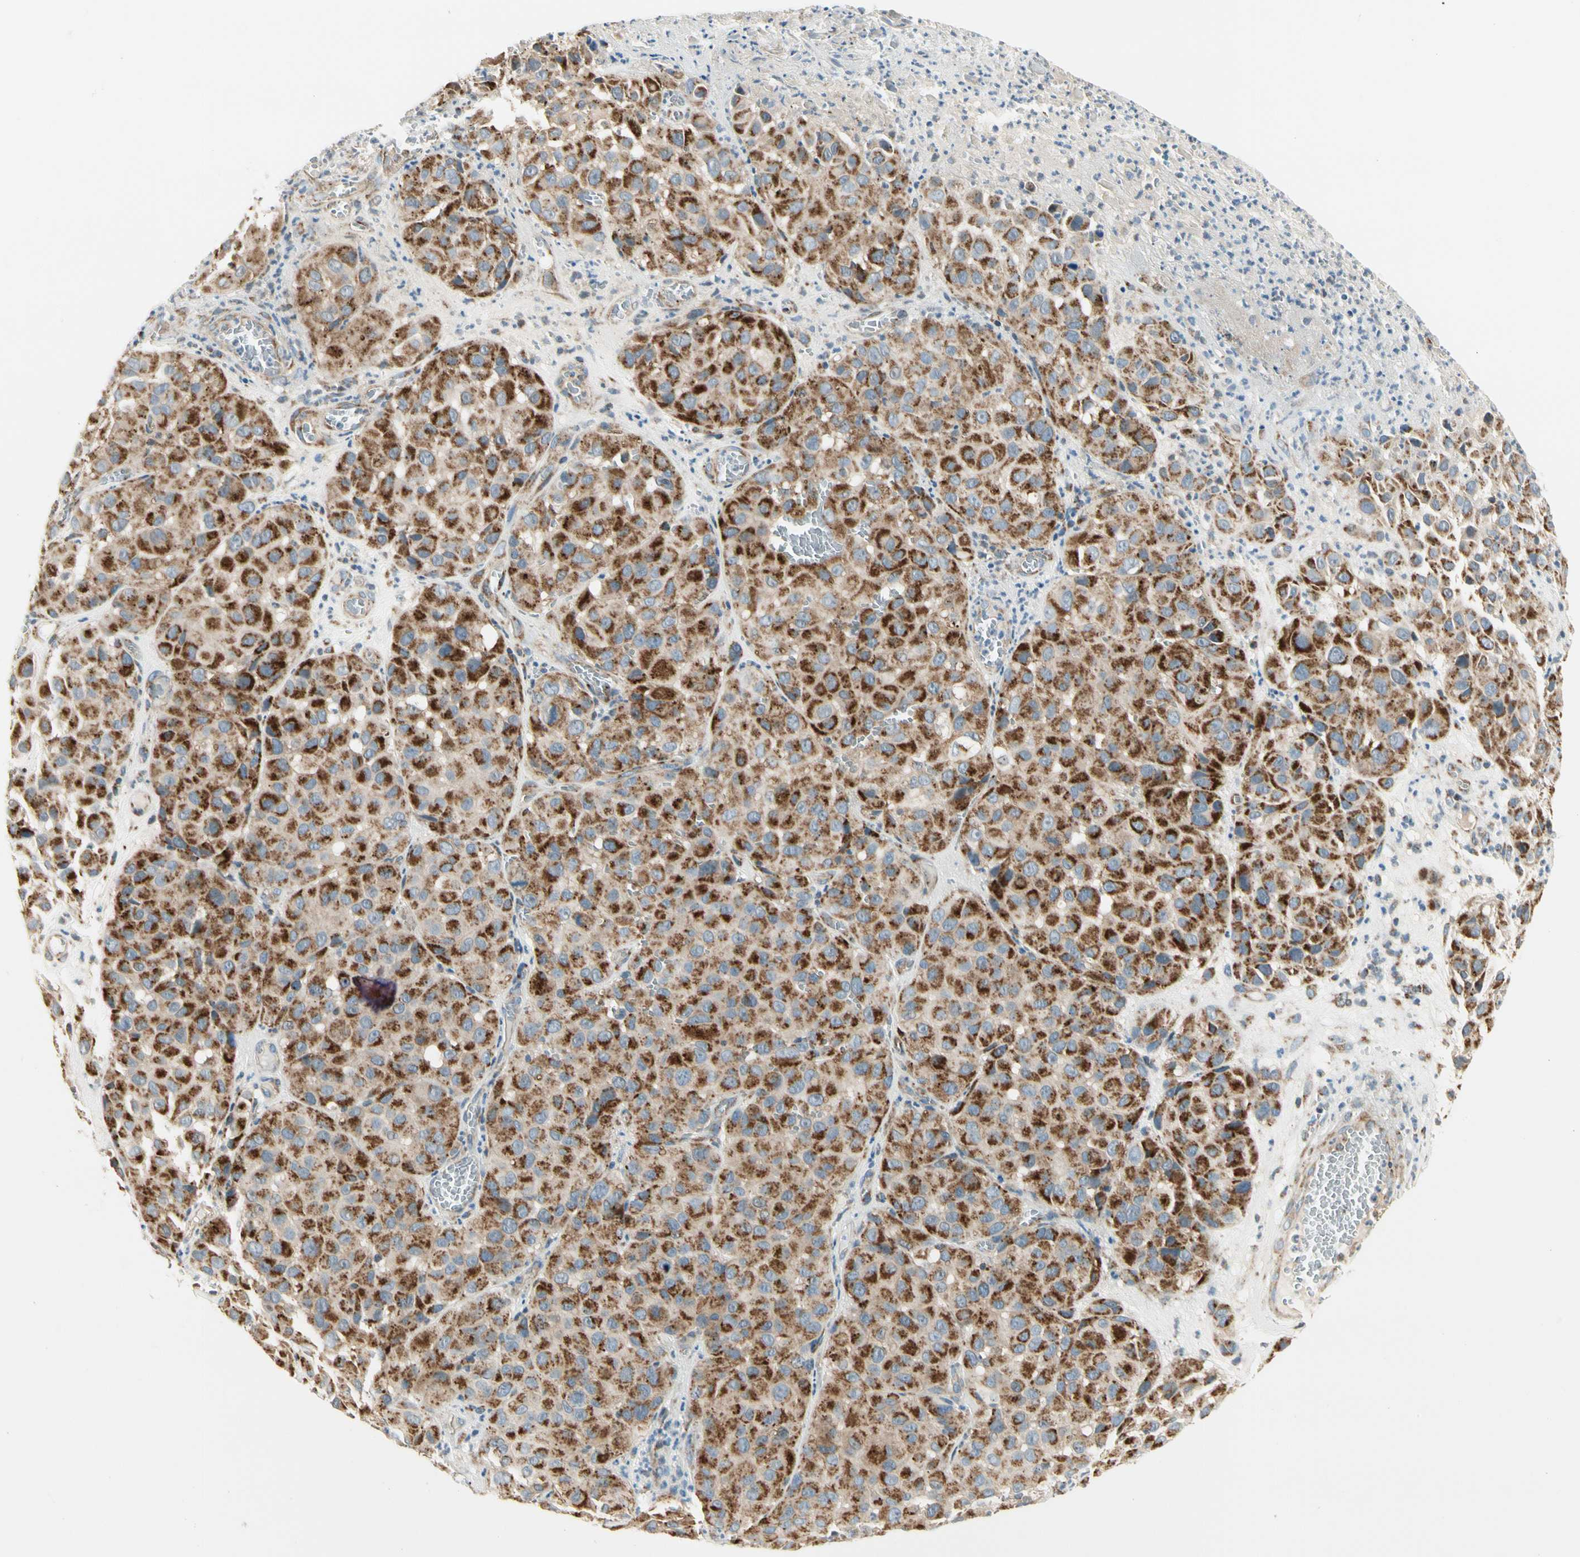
{"staining": {"intensity": "strong", "quantity": ">75%", "location": "cytoplasmic/membranous"}, "tissue": "melanoma", "cell_type": "Tumor cells", "image_type": "cancer", "snomed": [{"axis": "morphology", "description": "Malignant melanoma, NOS"}, {"axis": "topography", "description": "Skin"}], "caption": "Immunohistochemical staining of melanoma reveals high levels of strong cytoplasmic/membranous positivity in about >75% of tumor cells.", "gene": "EPHB3", "patient": {"sex": "female", "age": 21}}